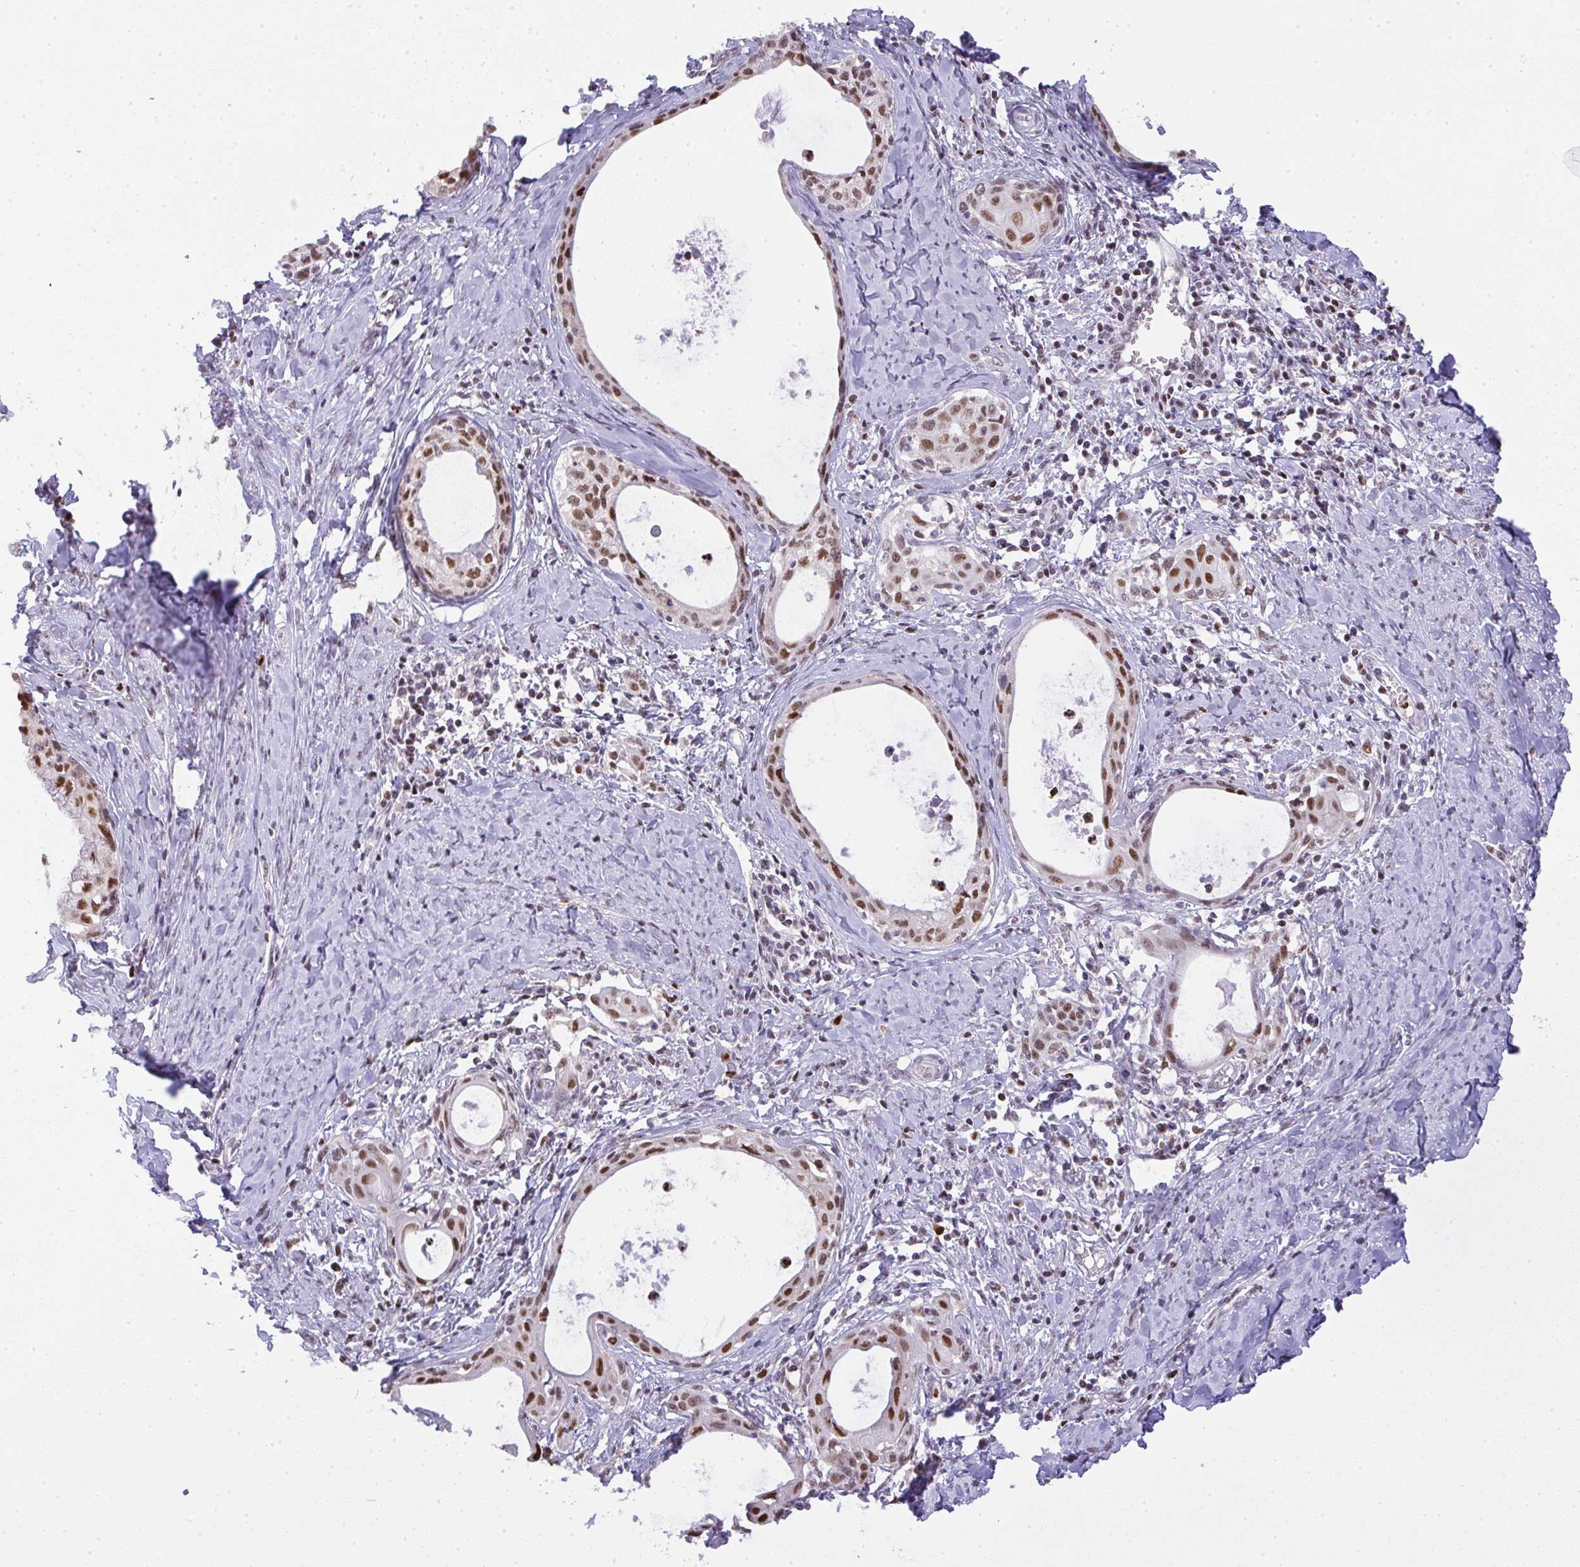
{"staining": {"intensity": "moderate", "quantity": ">75%", "location": "nuclear"}, "tissue": "cervical cancer", "cell_type": "Tumor cells", "image_type": "cancer", "snomed": [{"axis": "morphology", "description": "Squamous cell carcinoma, NOS"}, {"axis": "morphology", "description": "Adenocarcinoma, NOS"}, {"axis": "topography", "description": "Cervix"}], "caption": "A high-resolution image shows IHC staining of cervical adenocarcinoma, which exhibits moderate nuclear positivity in approximately >75% of tumor cells.", "gene": "BBX", "patient": {"sex": "female", "age": 52}}